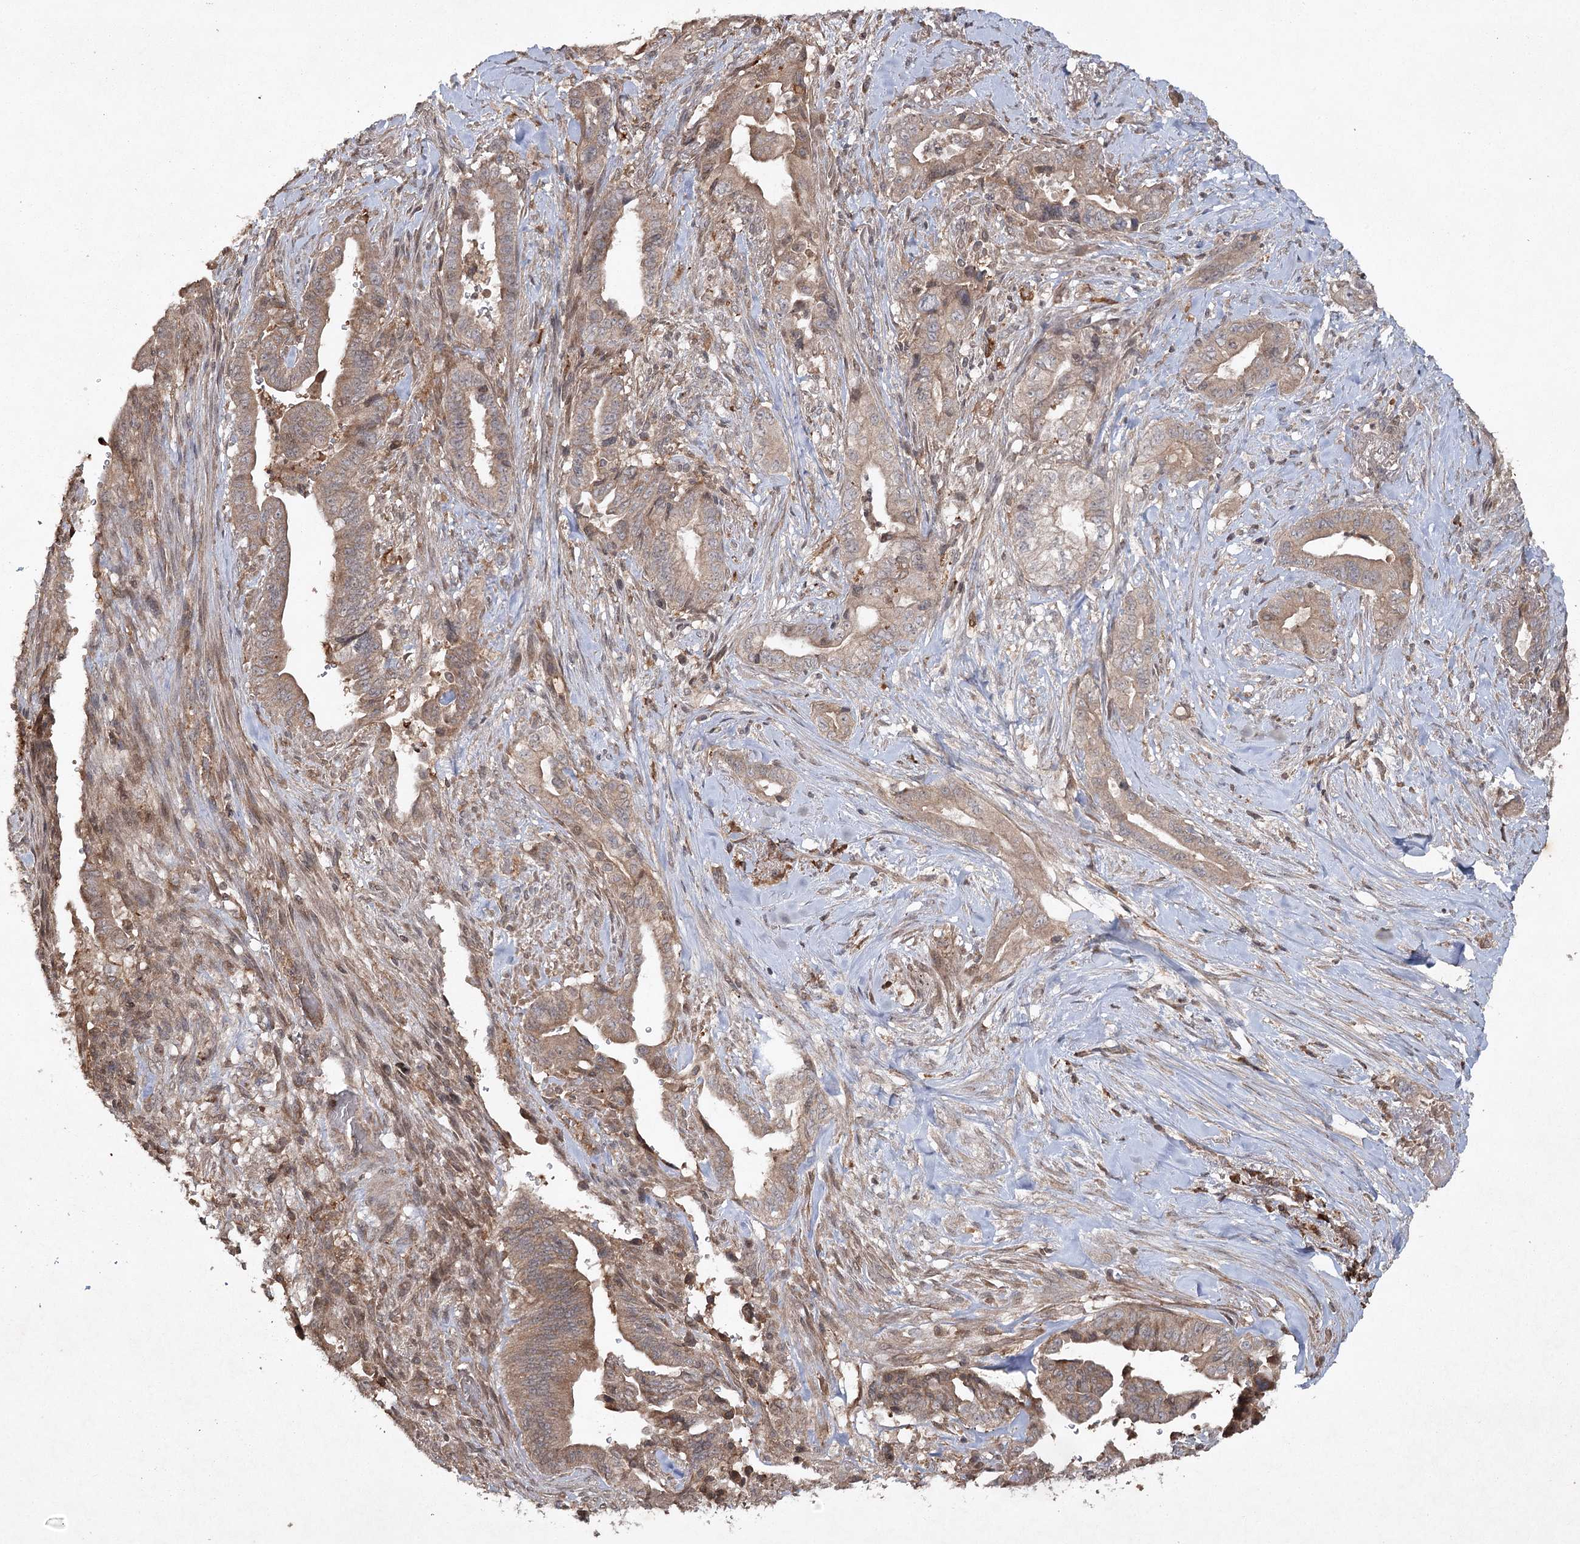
{"staining": {"intensity": "moderate", "quantity": "25%-75%", "location": "cytoplasmic/membranous"}, "tissue": "pancreatic cancer", "cell_type": "Tumor cells", "image_type": "cancer", "snomed": [{"axis": "morphology", "description": "Adenocarcinoma, NOS"}, {"axis": "topography", "description": "Pancreas"}], "caption": "Brown immunohistochemical staining in human pancreatic cancer demonstrates moderate cytoplasmic/membranous positivity in about 25%-75% of tumor cells. (brown staining indicates protein expression, while blue staining denotes nuclei).", "gene": "CYP2B6", "patient": {"sex": "male", "age": 70}}